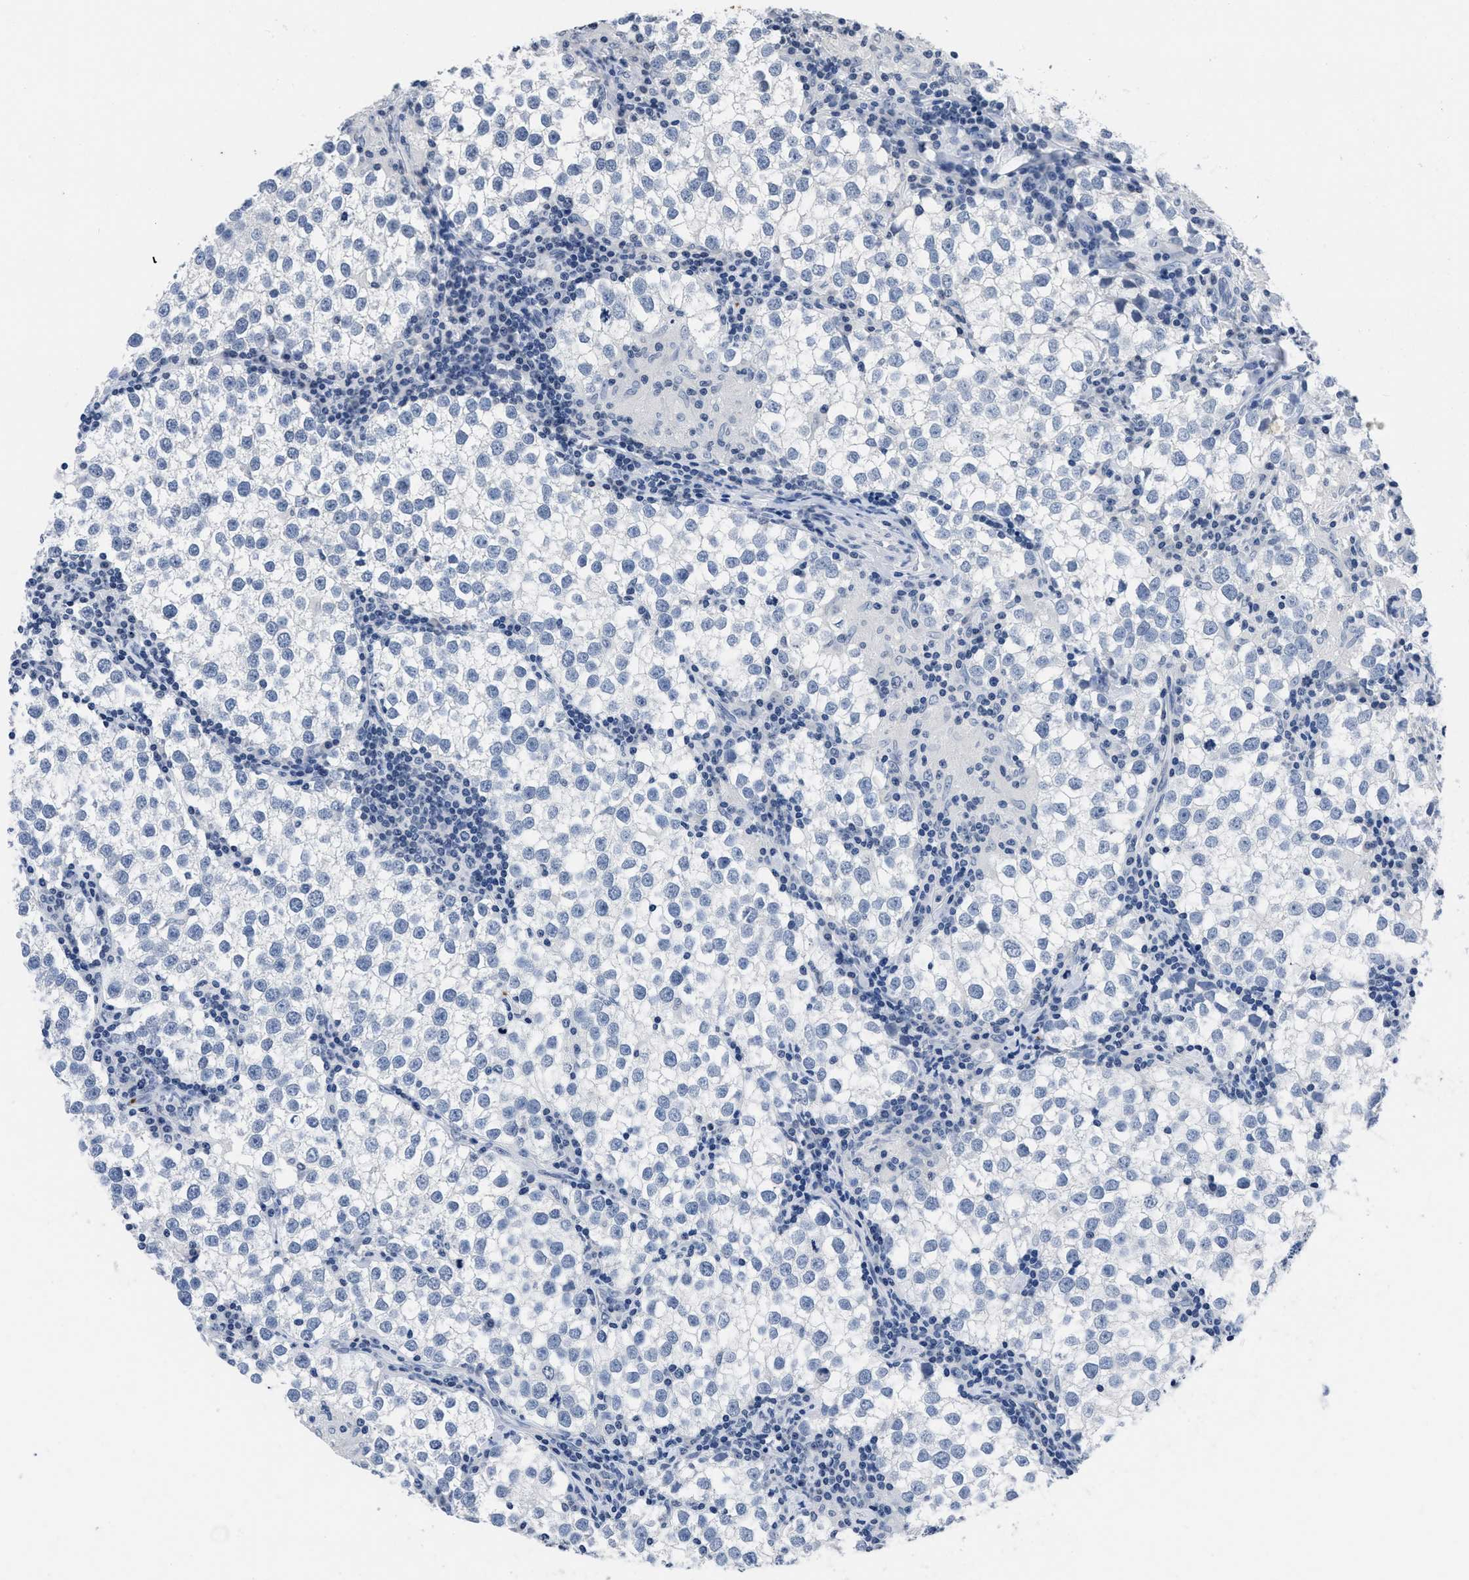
{"staining": {"intensity": "negative", "quantity": "none", "location": "none"}, "tissue": "testis cancer", "cell_type": "Tumor cells", "image_type": "cancer", "snomed": [{"axis": "morphology", "description": "Seminoma, NOS"}, {"axis": "morphology", "description": "Carcinoma, Embryonal, NOS"}, {"axis": "topography", "description": "Testis"}], "caption": "Tumor cells show no significant expression in testis cancer (seminoma).", "gene": "ITGA2B", "patient": {"sex": "male", "age": 36}}